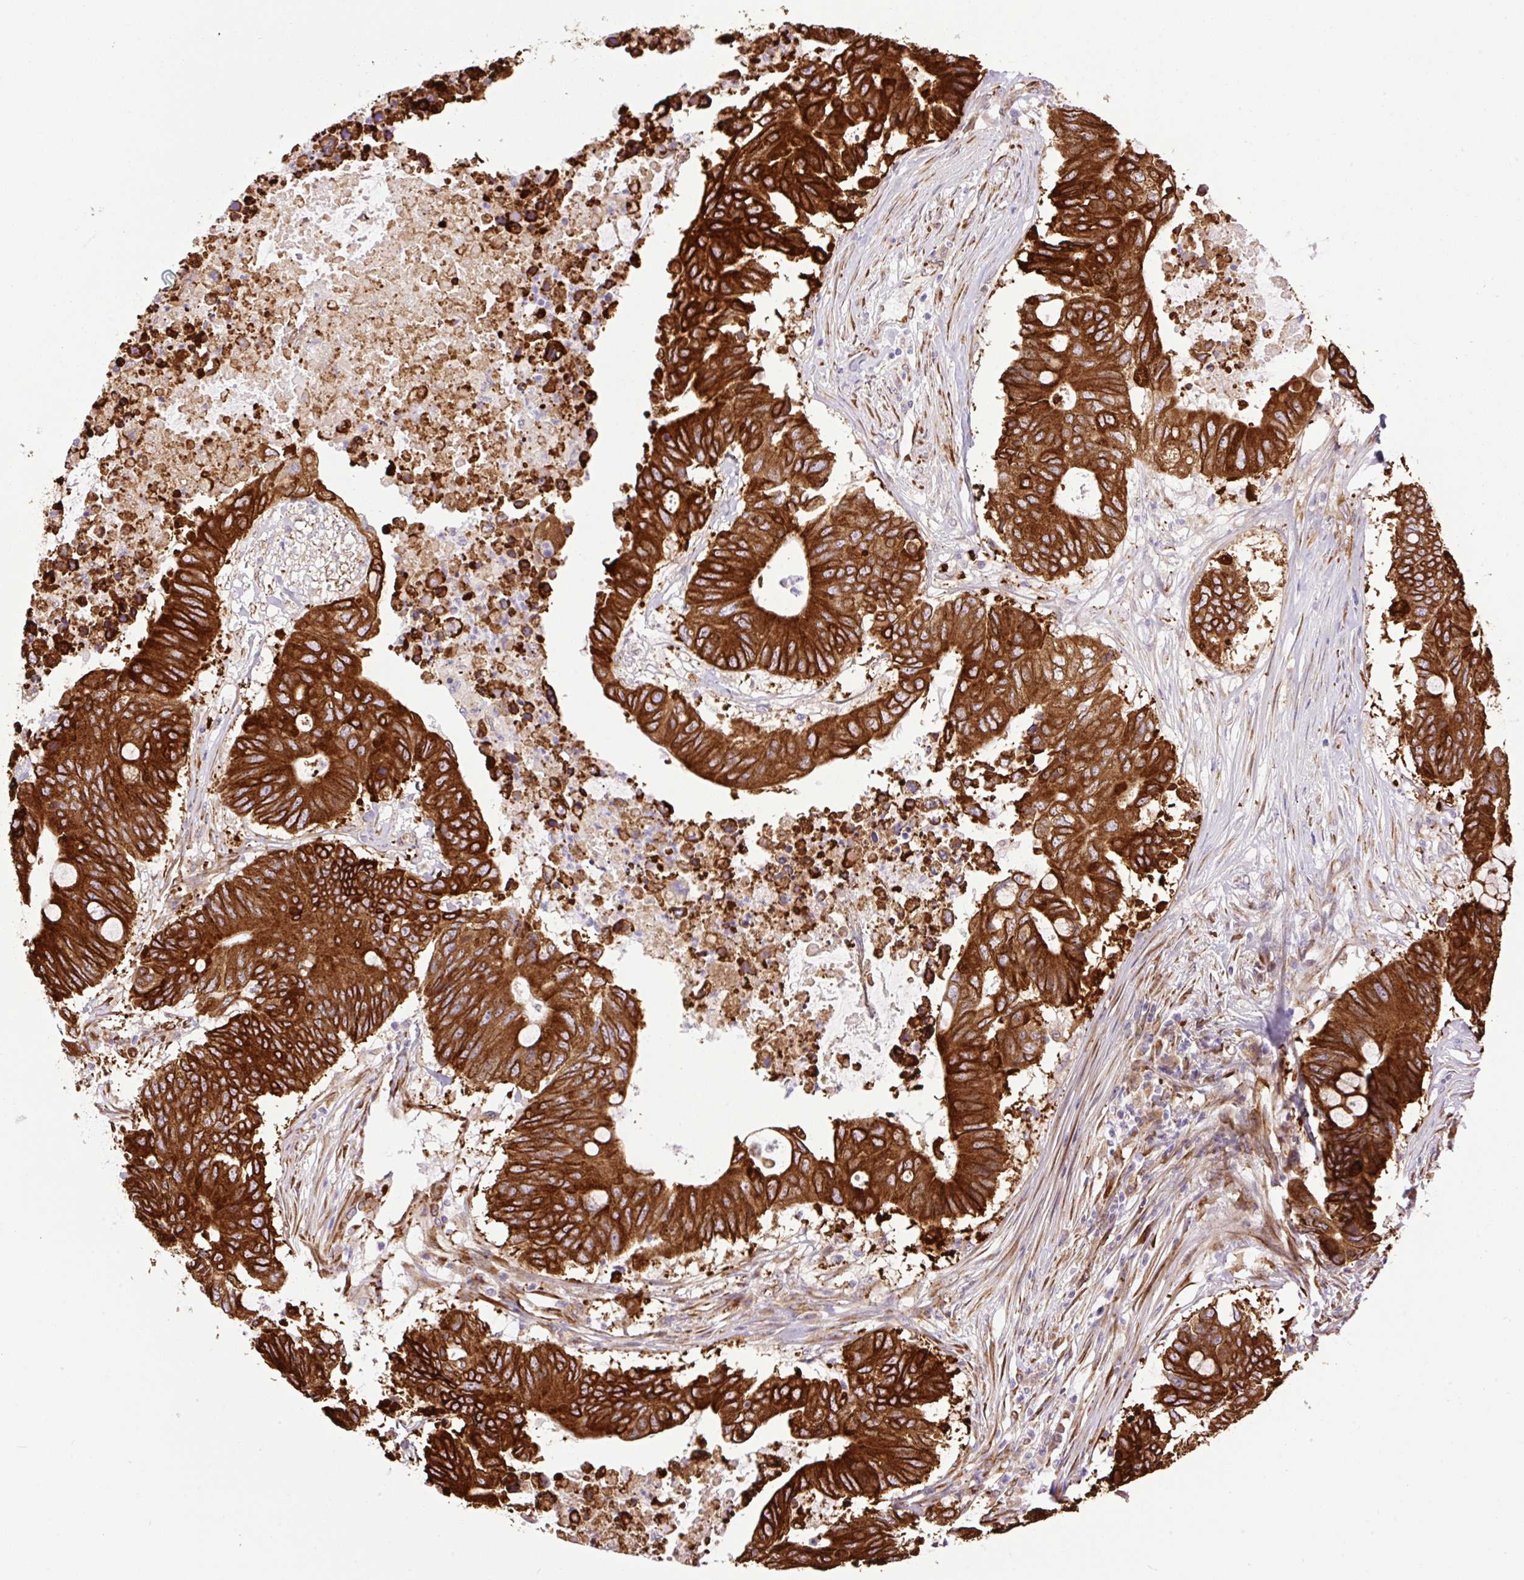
{"staining": {"intensity": "strong", "quantity": ">75%", "location": "cytoplasmic/membranous"}, "tissue": "colorectal cancer", "cell_type": "Tumor cells", "image_type": "cancer", "snomed": [{"axis": "morphology", "description": "Adenocarcinoma, NOS"}, {"axis": "topography", "description": "Colon"}], "caption": "High-magnification brightfield microscopy of adenocarcinoma (colorectal) stained with DAB (3,3'-diaminobenzidine) (brown) and counterstained with hematoxylin (blue). tumor cells exhibit strong cytoplasmic/membranous staining is appreciated in approximately>75% of cells.", "gene": "RAB30", "patient": {"sex": "male", "age": 71}}